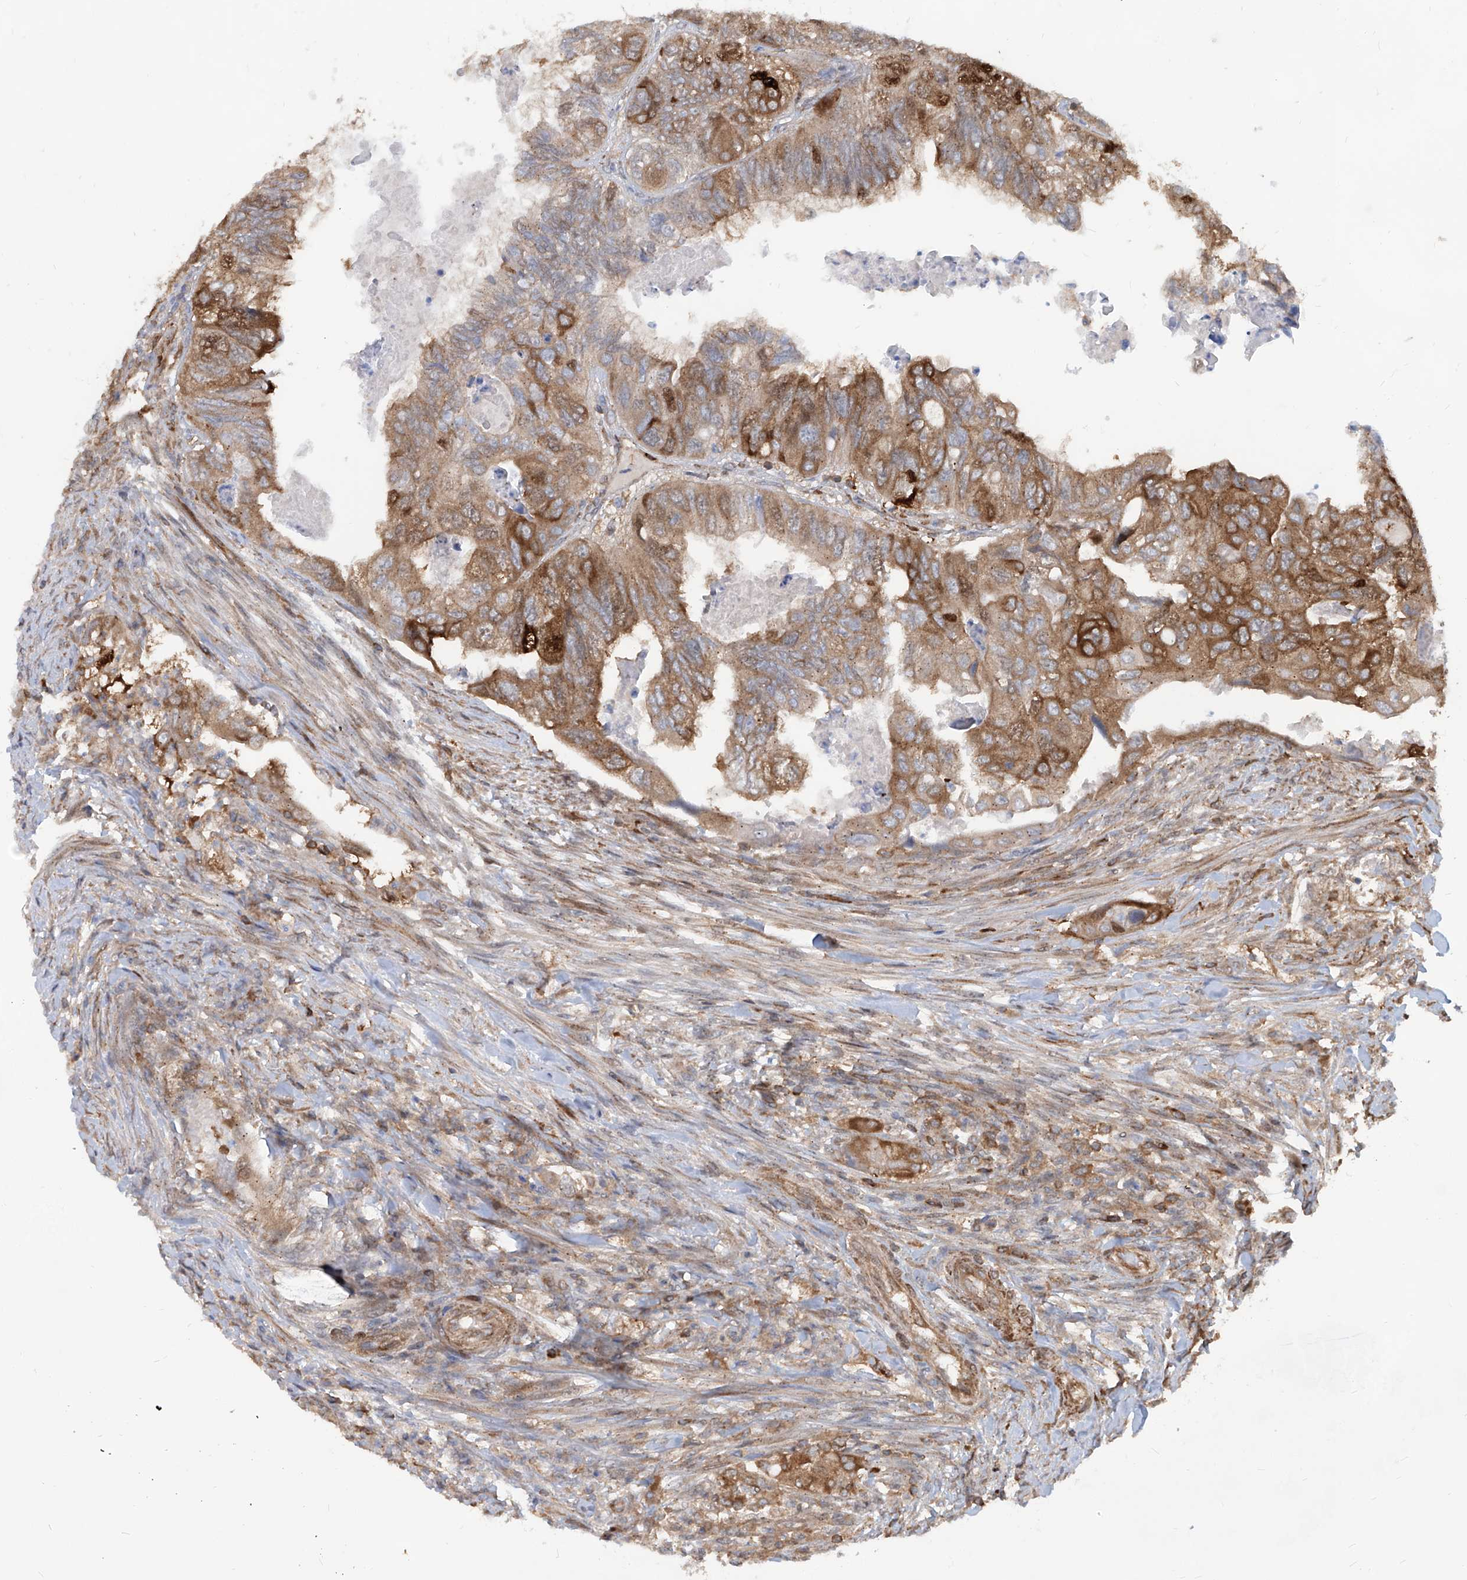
{"staining": {"intensity": "strong", "quantity": ">75%", "location": "cytoplasmic/membranous"}, "tissue": "colorectal cancer", "cell_type": "Tumor cells", "image_type": "cancer", "snomed": [{"axis": "morphology", "description": "Adenocarcinoma, NOS"}, {"axis": "topography", "description": "Rectum"}], "caption": "Approximately >75% of tumor cells in human colorectal adenocarcinoma show strong cytoplasmic/membranous protein staining as visualized by brown immunohistochemical staining.", "gene": "MAGED2", "patient": {"sex": "male", "age": 63}}